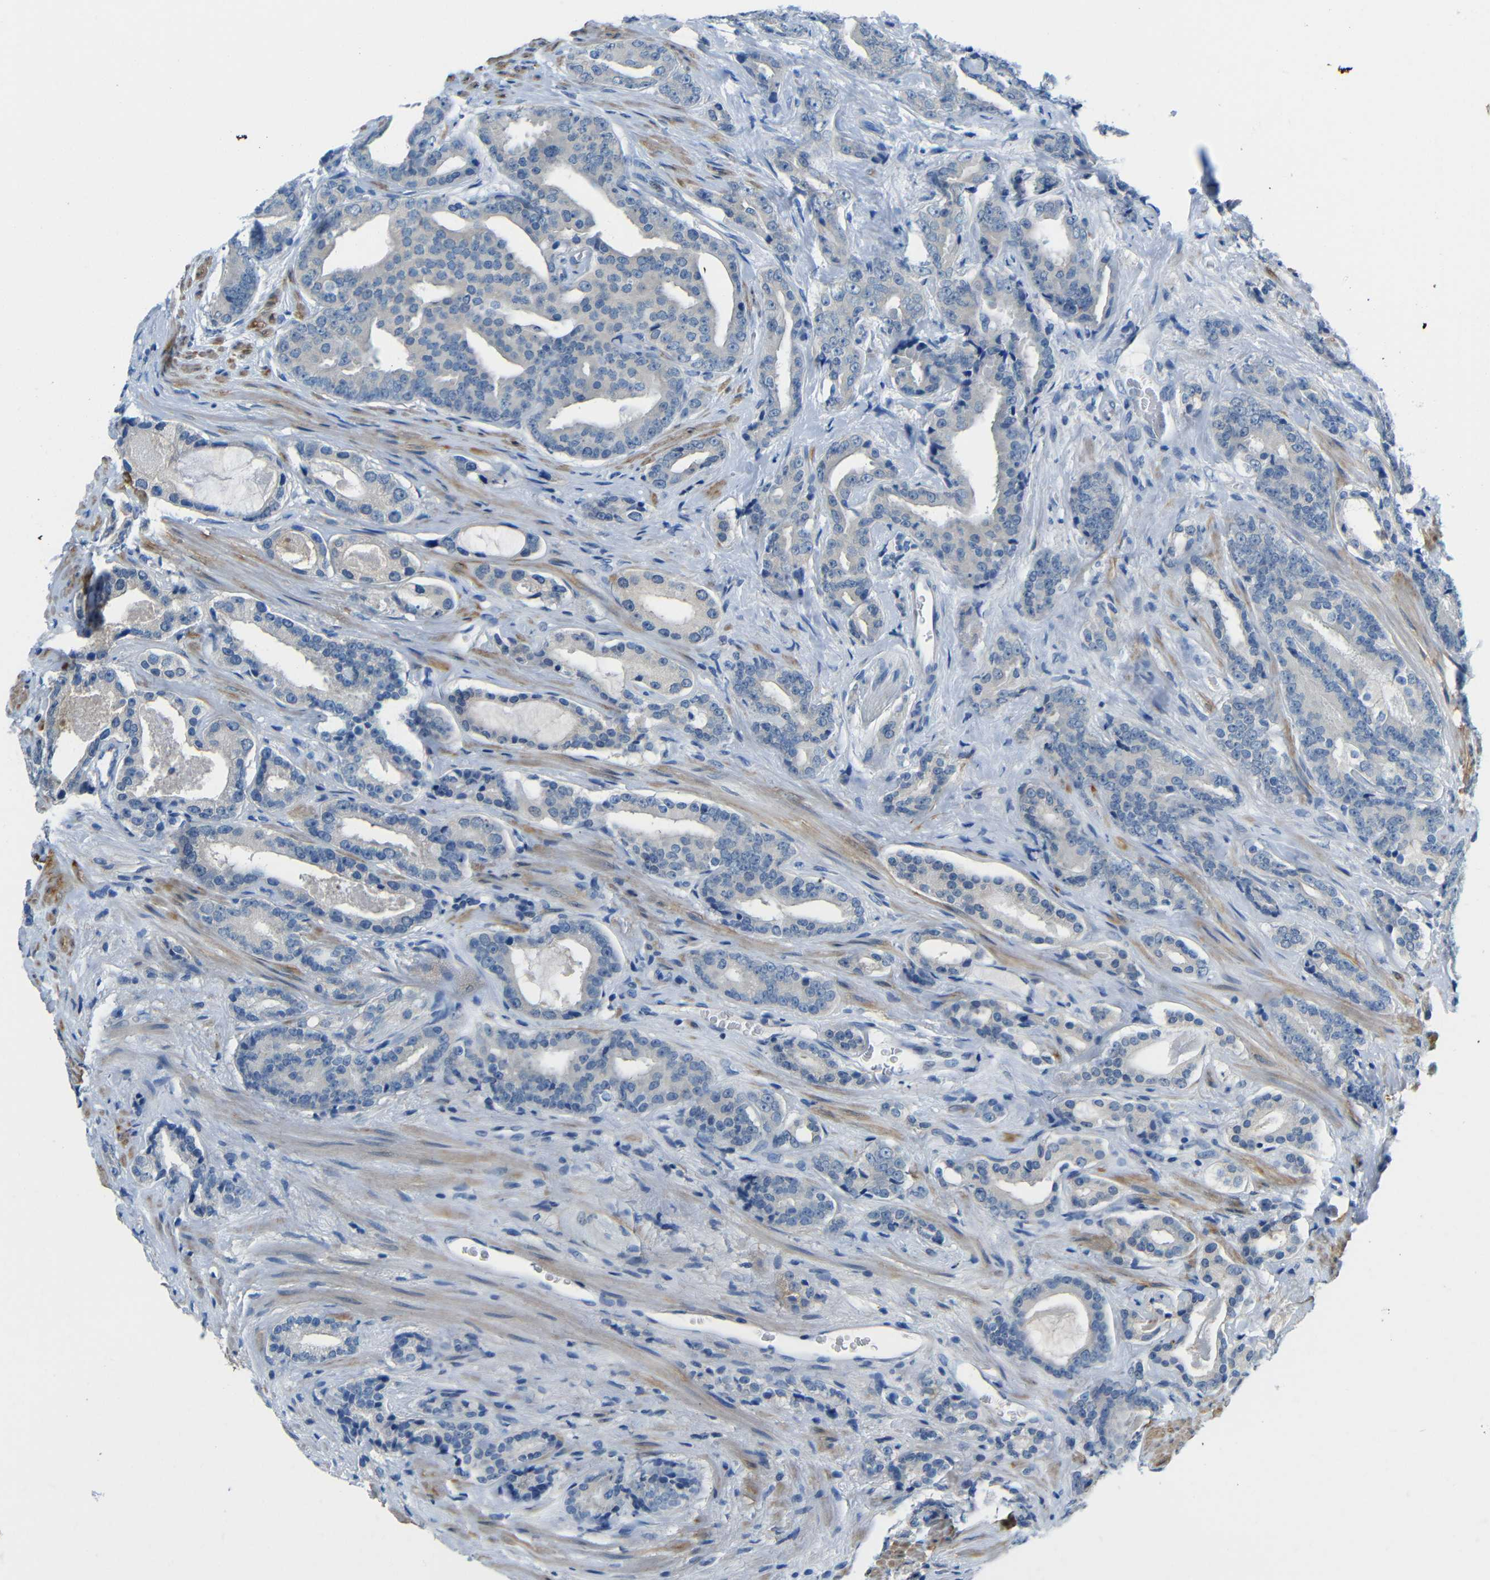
{"staining": {"intensity": "negative", "quantity": "none", "location": "none"}, "tissue": "prostate cancer", "cell_type": "Tumor cells", "image_type": "cancer", "snomed": [{"axis": "morphology", "description": "Adenocarcinoma, High grade"}, {"axis": "topography", "description": "Prostate"}], "caption": "Image shows no significant protein expression in tumor cells of prostate adenocarcinoma (high-grade).", "gene": "NEGR1", "patient": {"sex": "male", "age": 71}}